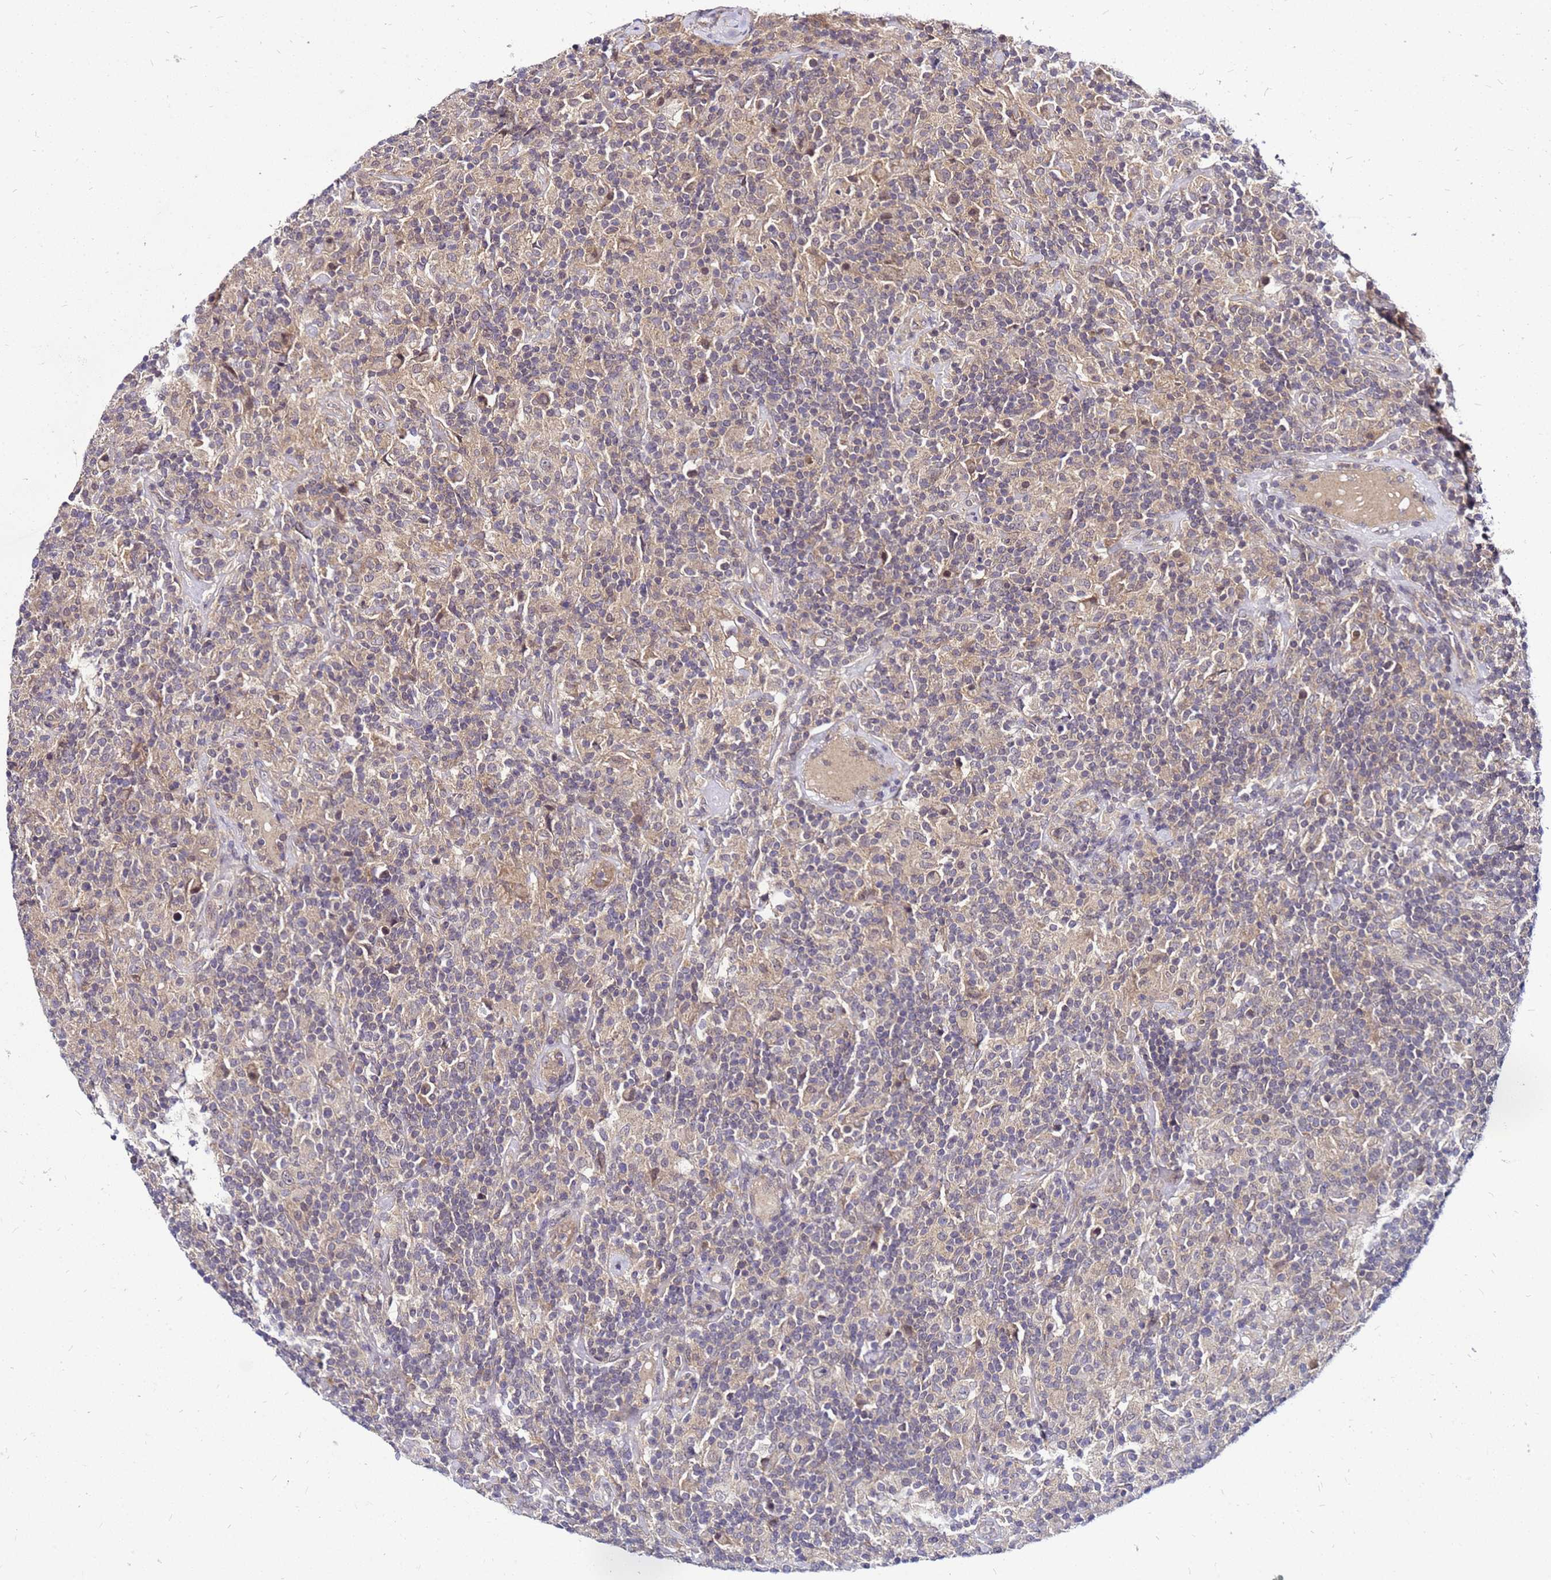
{"staining": {"intensity": "negative", "quantity": "none", "location": "none"}, "tissue": "lymphoma", "cell_type": "Tumor cells", "image_type": "cancer", "snomed": [{"axis": "morphology", "description": "Hodgkin's disease, NOS"}, {"axis": "topography", "description": "Lymph node"}], "caption": "This is a image of immunohistochemistry (IHC) staining of Hodgkin's disease, which shows no staining in tumor cells. (DAB IHC visualized using brightfield microscopy, high magnification).", "gene": "SAT1", "patient": {"sex": "male", "age": 70}}